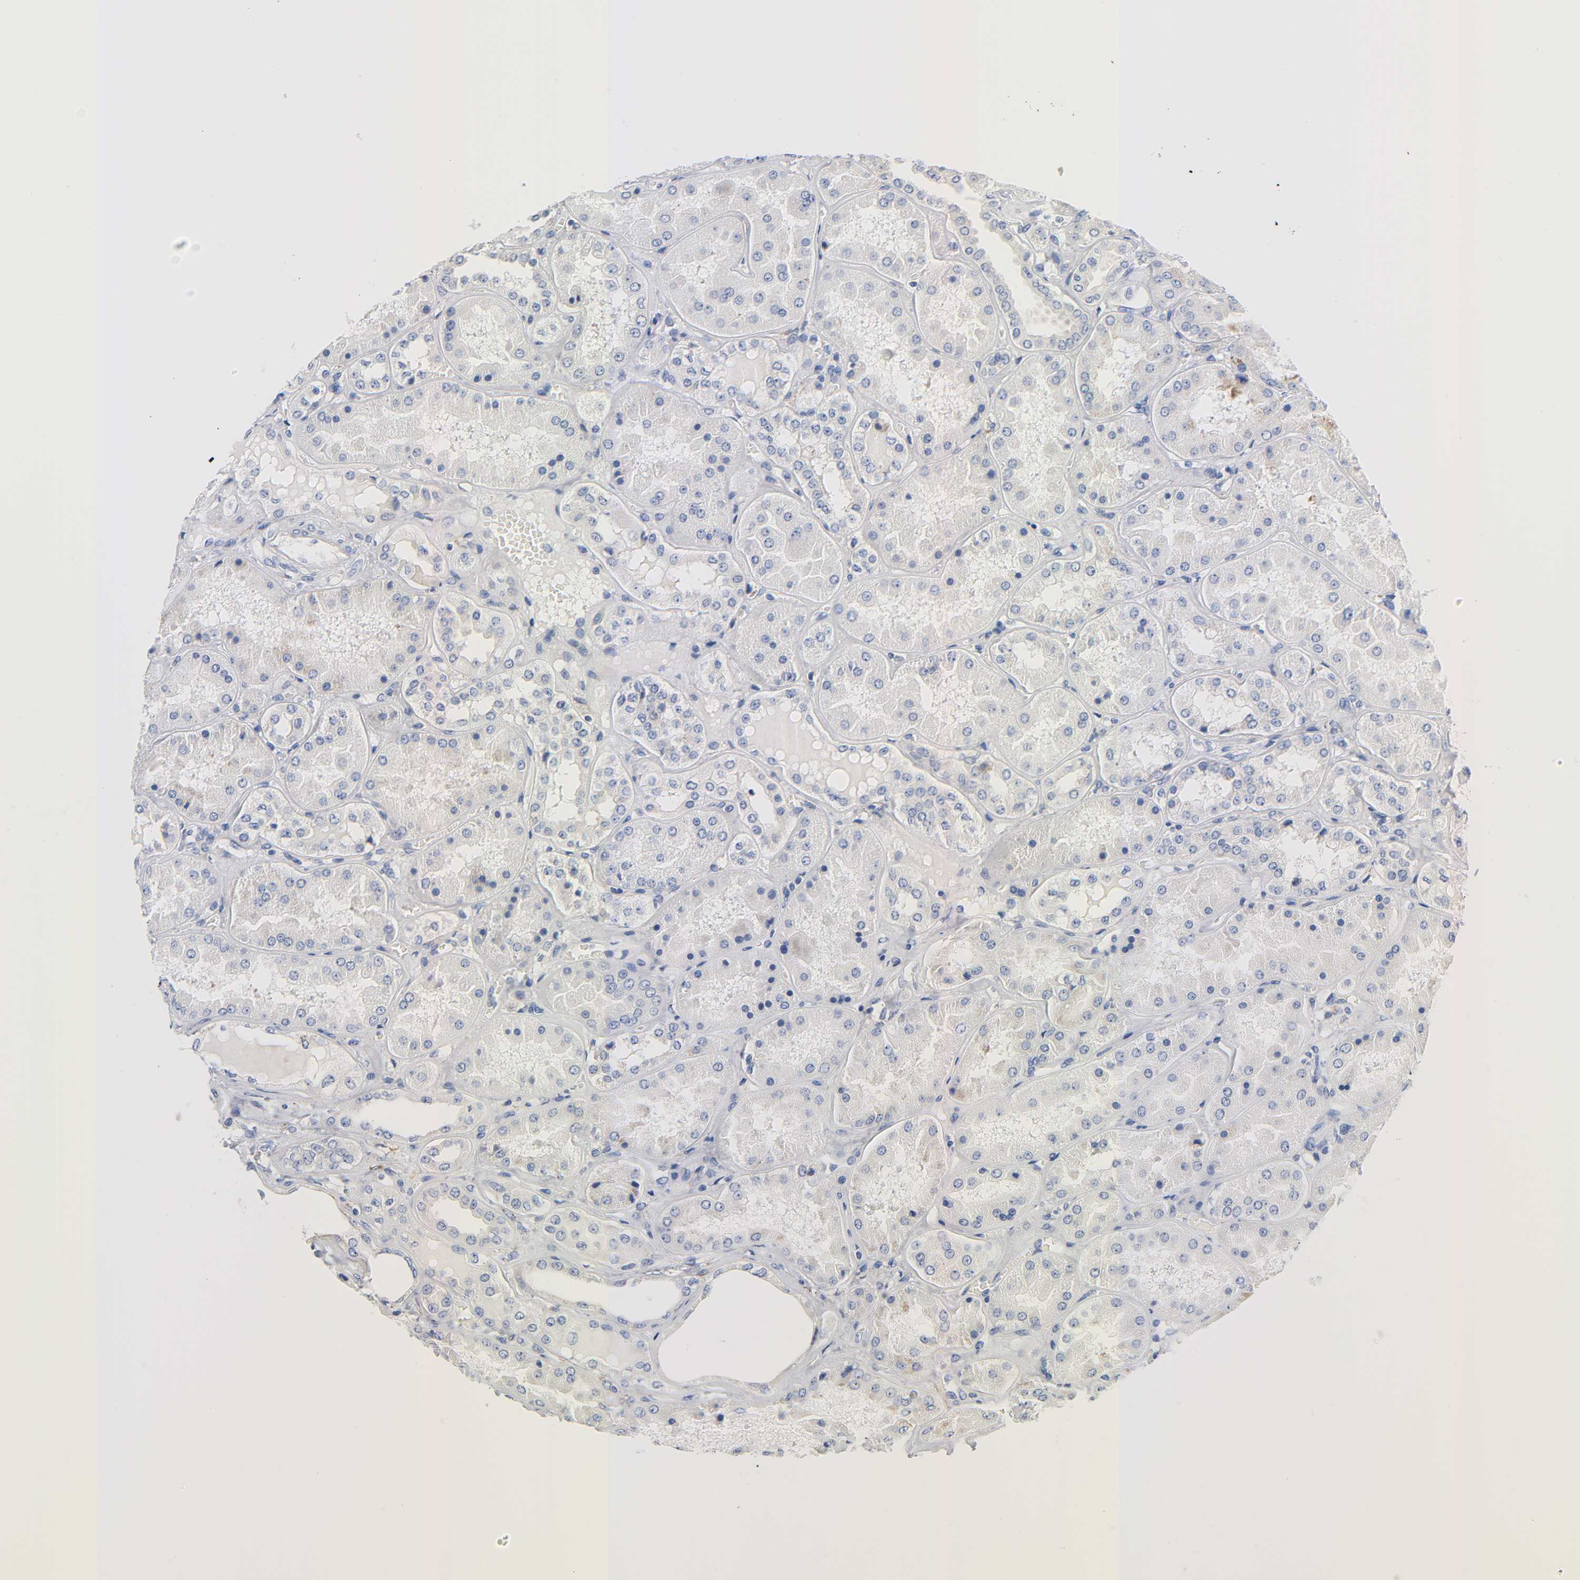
{"staining": {"intensity": "moderate", "quantity": "<25%", "location": "cytoplasmic/membranous"}, "tissue": "kidney", "cell_type": "Cells in glomeruli", "image_type": "normal", "snomed": [{"axis": "morphology", "description": "Normal tissue, NOS"}, {"axis": "topography", "description": "Kidney"}], "caption": "Kidney was stained to show a protein in brown. There is low levels of moderate cytoplasmic/membranous expression in approximately <25% of cells in glomeruli. (brown staining indicates protein expression, while blue staining denotes nuclei).", "gene": "REL", "patient": {"sex": "female", "age": 56}}